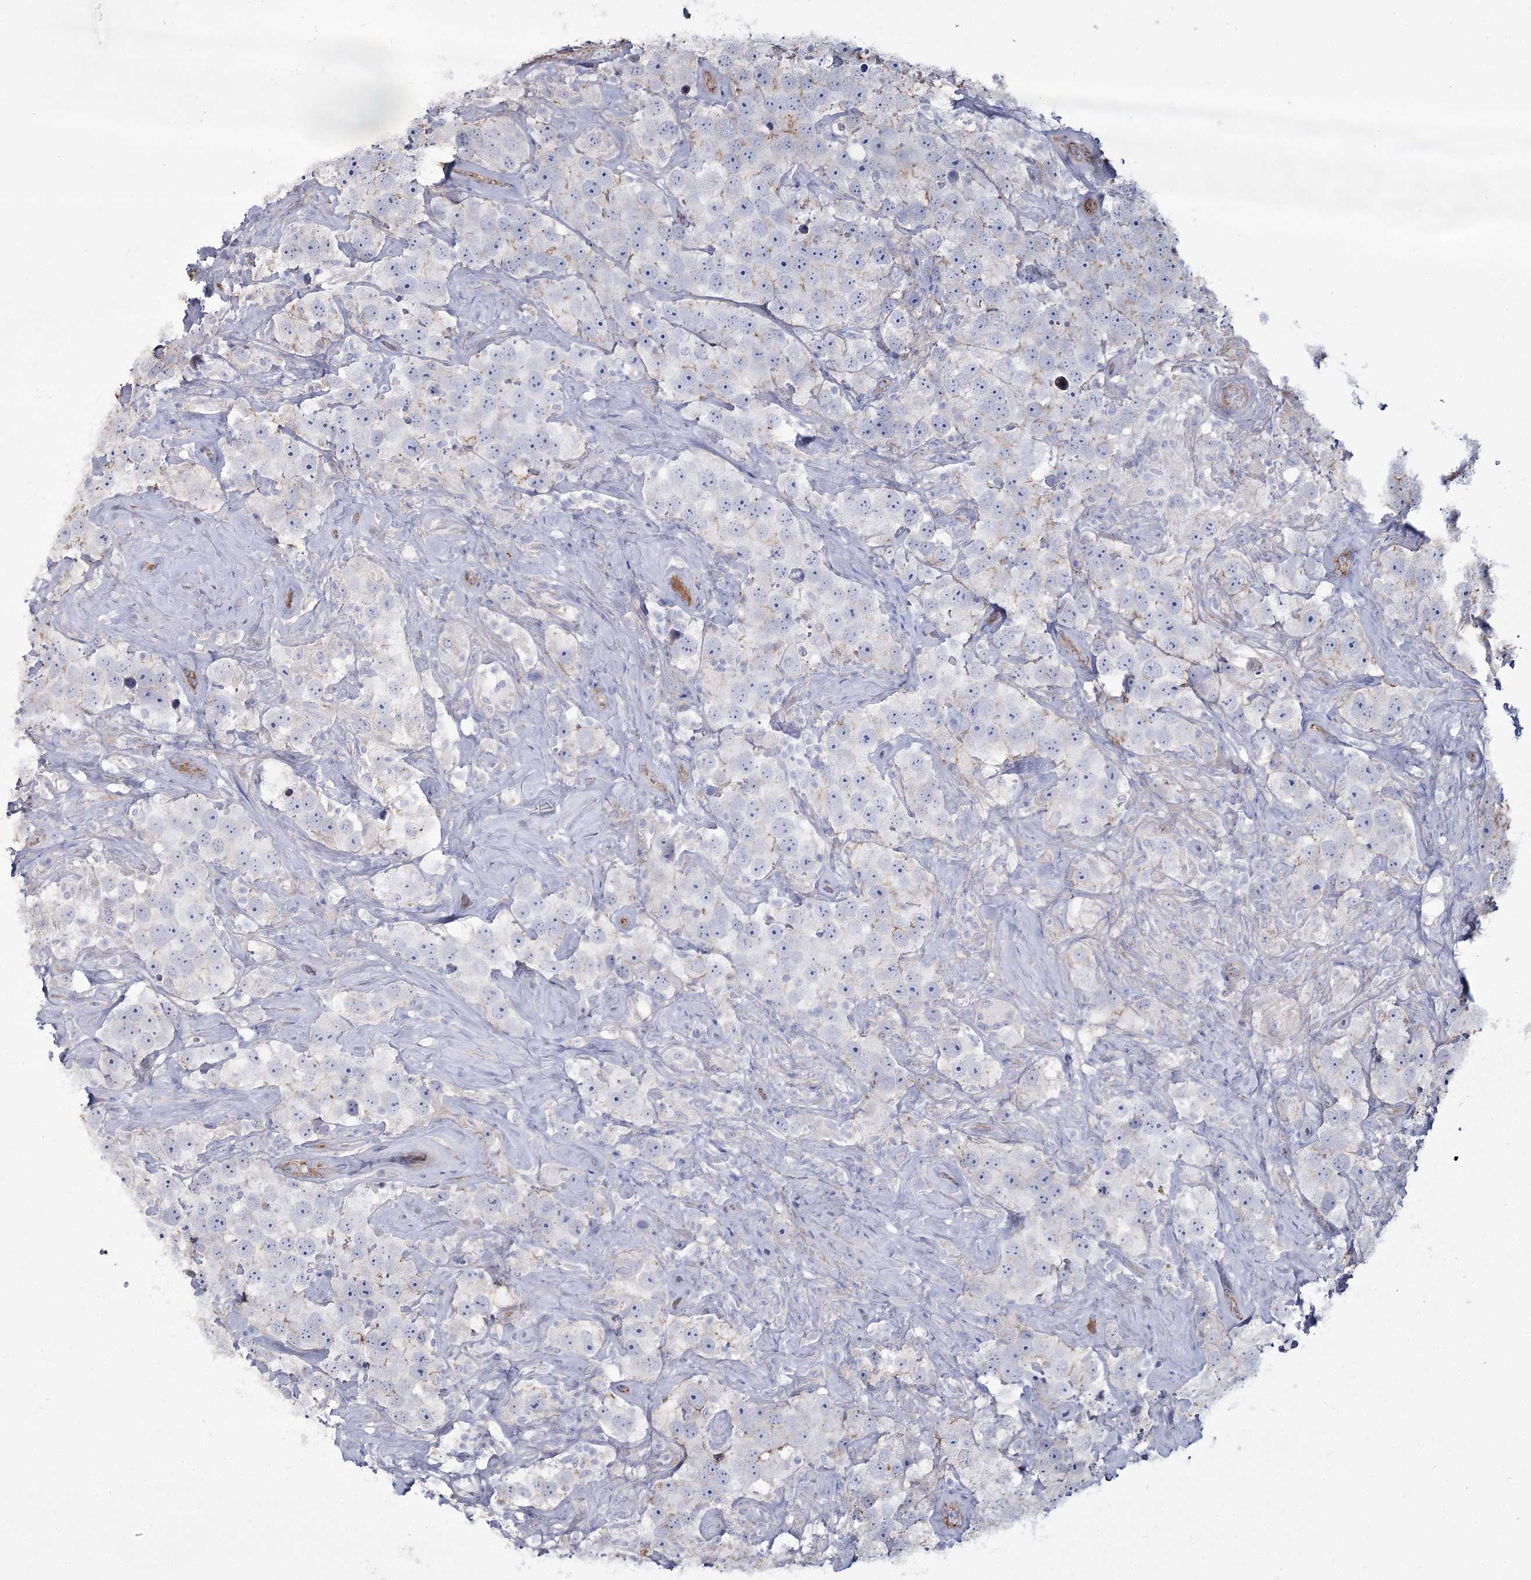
{"staining": {"intensity": "negative", "quantity": "none", "location": "none"}, "tissue": "testis cancer", "cell_type": "Tumor cells", "image_type": "cancer", "snomed": [{"axis": "morphology", "description": "Seminoma, NOS"}, {"axis": "topography", "description": "Testis"}], "caption": "A high-resolution image shows IHC staining of testis seminoma, which demonstrates no significant positivity in tumor cells. (DAB (3,3'-diaminobenzidine) immunohistochemistry (IHC) visualized using brightfield microscopy, high magnification).", "gene": "ME3", "patient": {"sex": "male", "age": 49}}